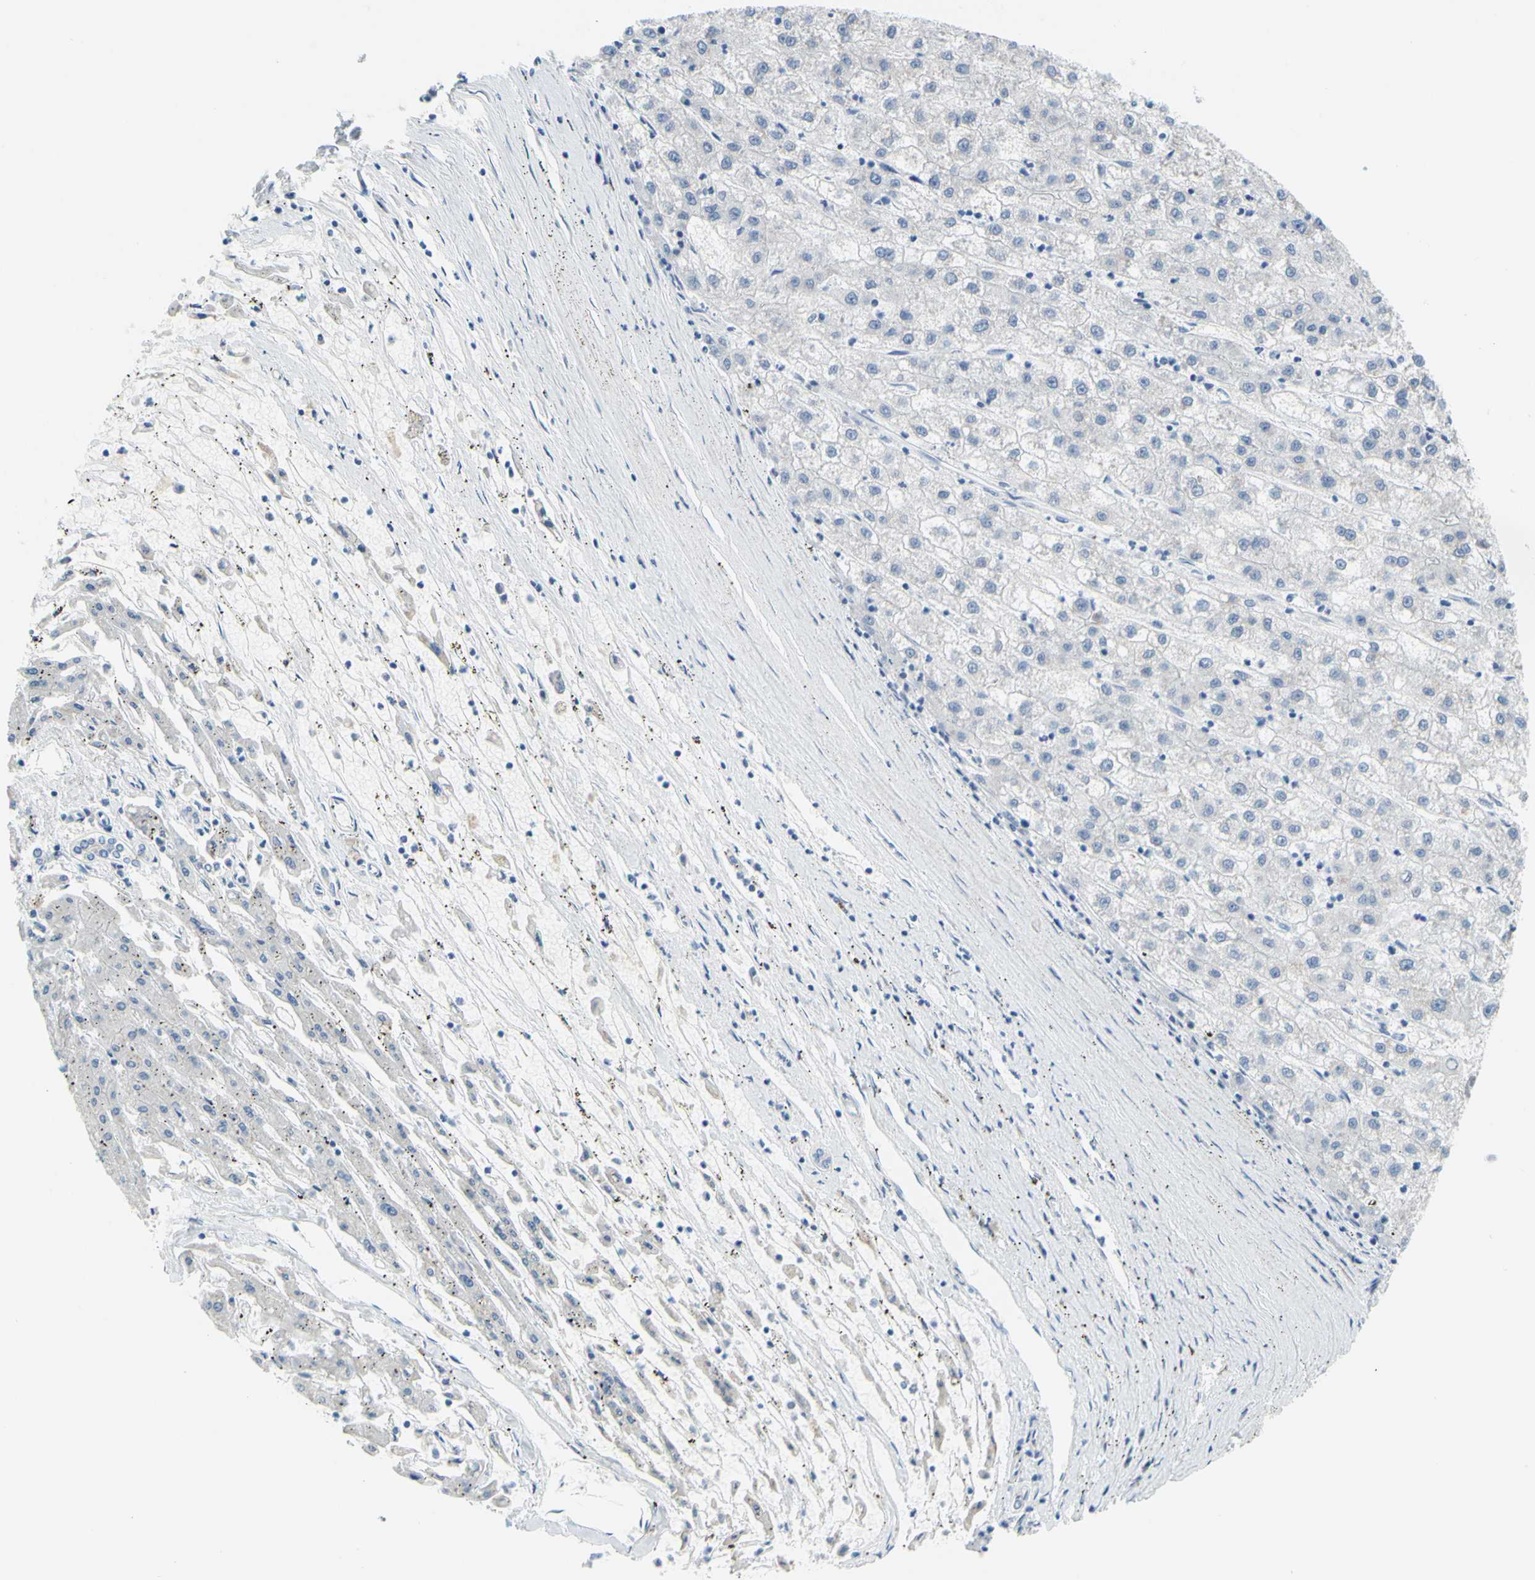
{"staining": {"intensity": "negative", "quantity": "none", "location": "none"}, "tissue": "liver cancer", "cell_type": "Tumor cells", "image_type": "cancer", "snomed": [{"axis": "morphology", "description": "Carcinoma, Hepatocellular, NOS"}, {"axis": "topography", "description": "Liver"}], "caption": "Human liver cancer stained for a protein using IHC displays no expression in tumor cells.", "gene": "DCT", "patient": {"sex": "male", "age": 72}}